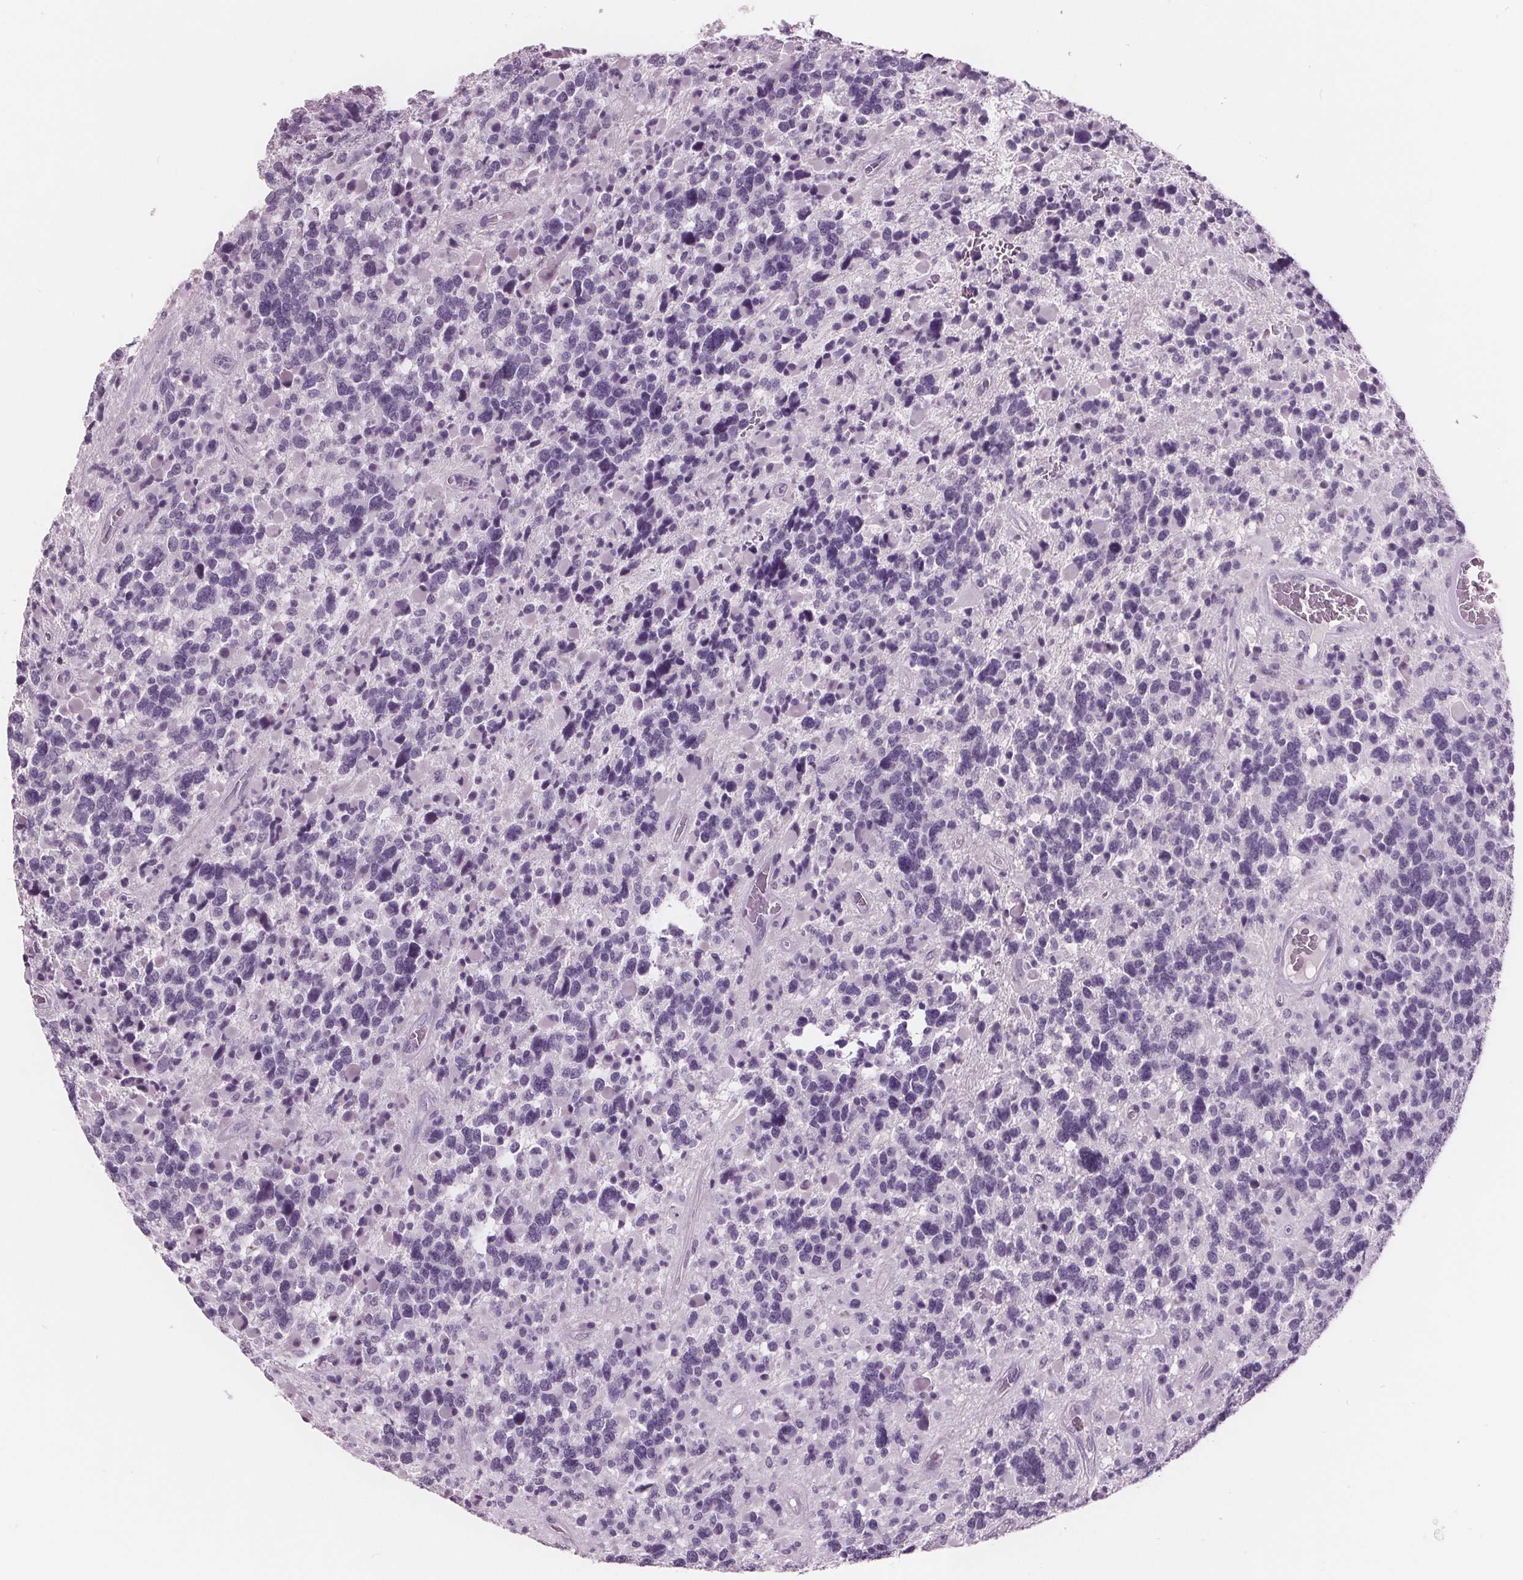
{"staining": {"intensity": "negative", "quantity": "none", "location": "none"}, "tissue": "glioma", "cell_type": "Tumor cells", "image_type": "cancer", "snomed": [{"axis": "morphology", "description": "Glioma, malignant, High grade"}, {"axis": "topography", "description": "Brain"}], "caption": "This is a image of immunohistochemistry staining of malignant glioma (high-grade), which shows no staining in tumor cells. (DAB immunohistochemistry (IHC), high magnification).", "gene": "AMBP", "patient": {"sex": "female", "age": 40}}